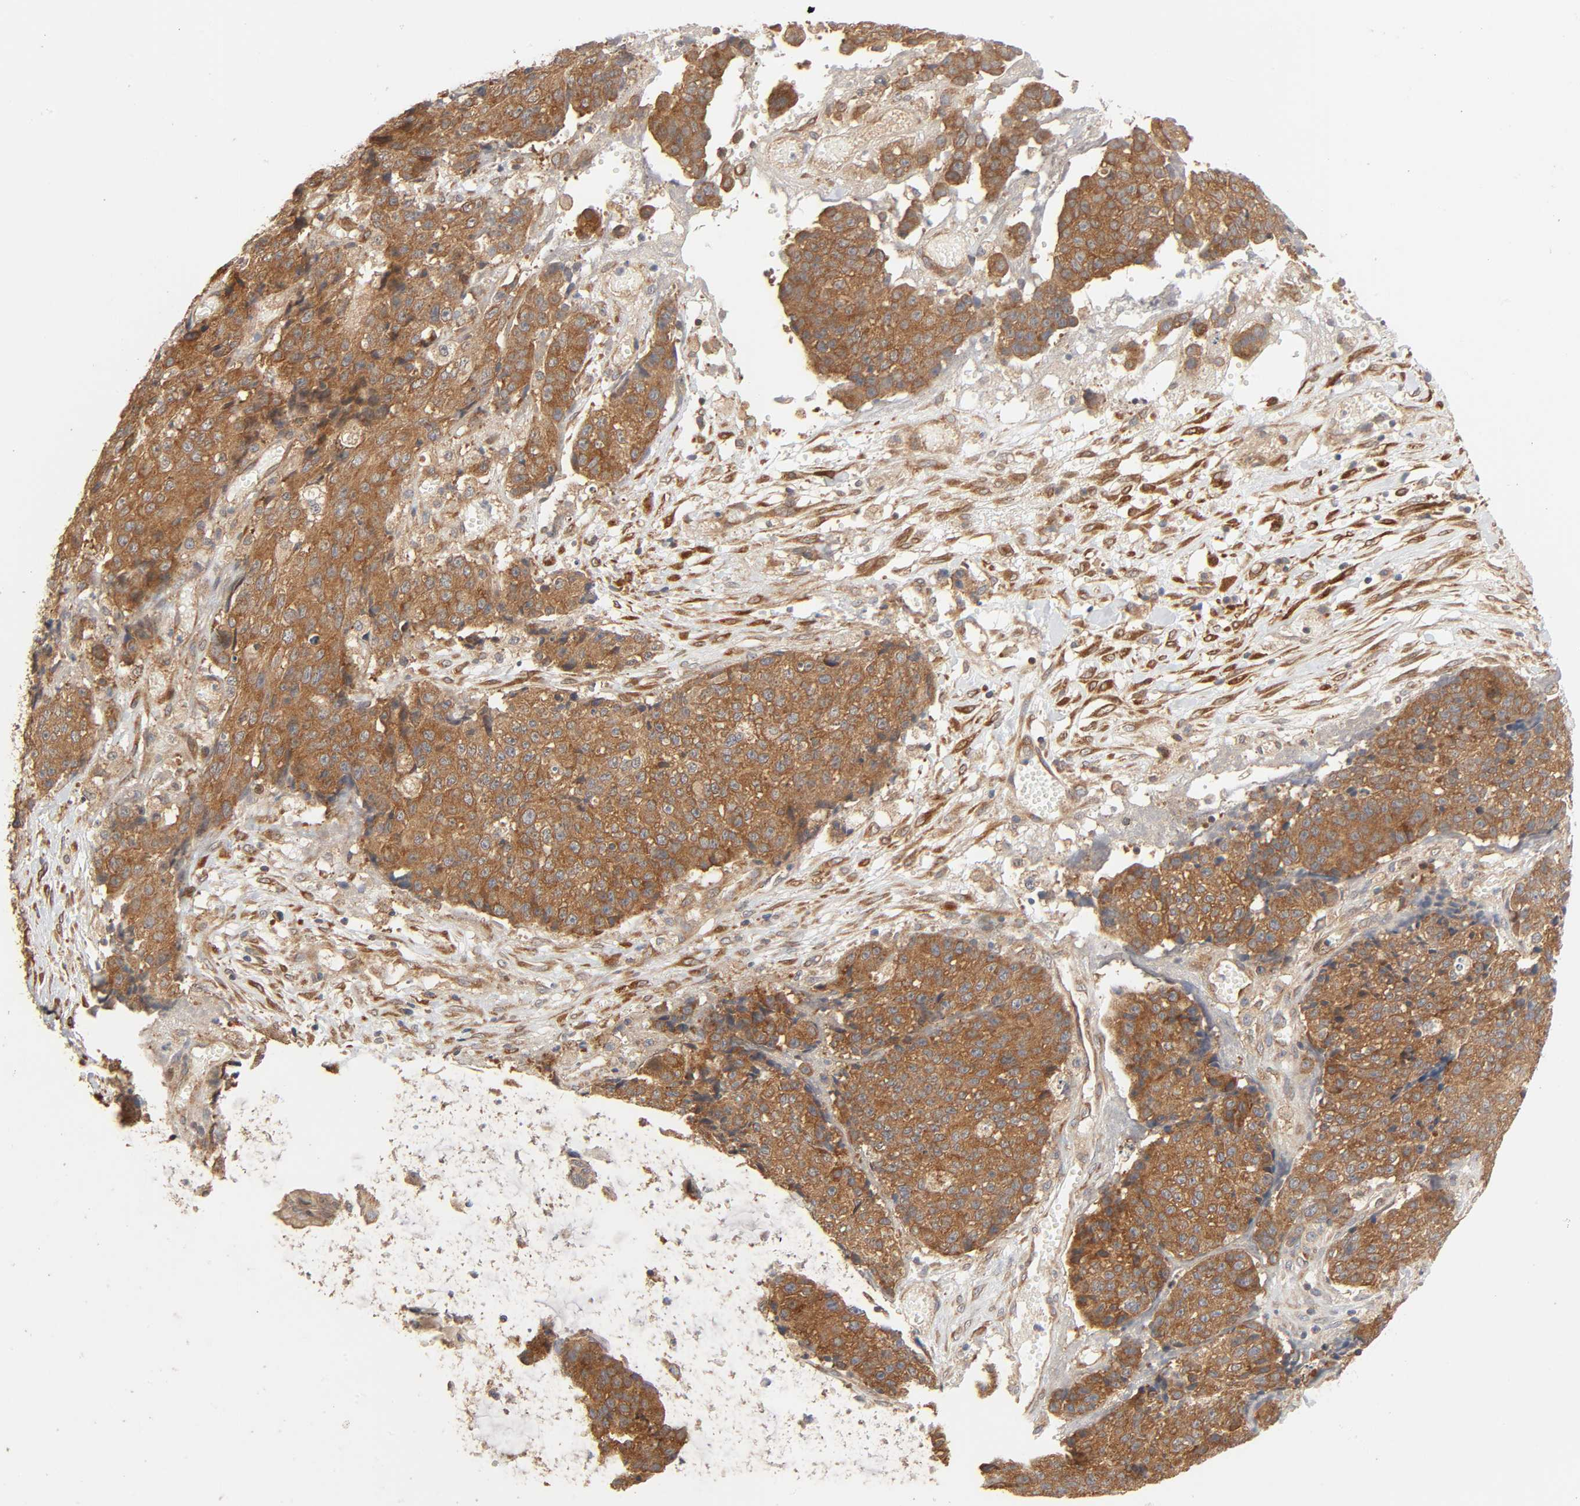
{"staining": {"intensity": "moderate", "quantity": ">75%", "location": "cytoplasmic/membranous"}, "tissue": "ovarian cancer", "cell_type": "Tumor cells", "image_type": "cancer", "snomed": [{"axis": "morphology", "description": "Carcinoma, endometroid"}, {"axis": "topography", "description": "Ovary"}], "caption": "Human ovarian cancer (endometroid carcinoma) stained for a protein (brown) shows moderate cytoplasmic/membranous positive positivity in about >75% of tumor cells.", "gene": "NEMF", "patient": {"sex": "female", "age": 42}}